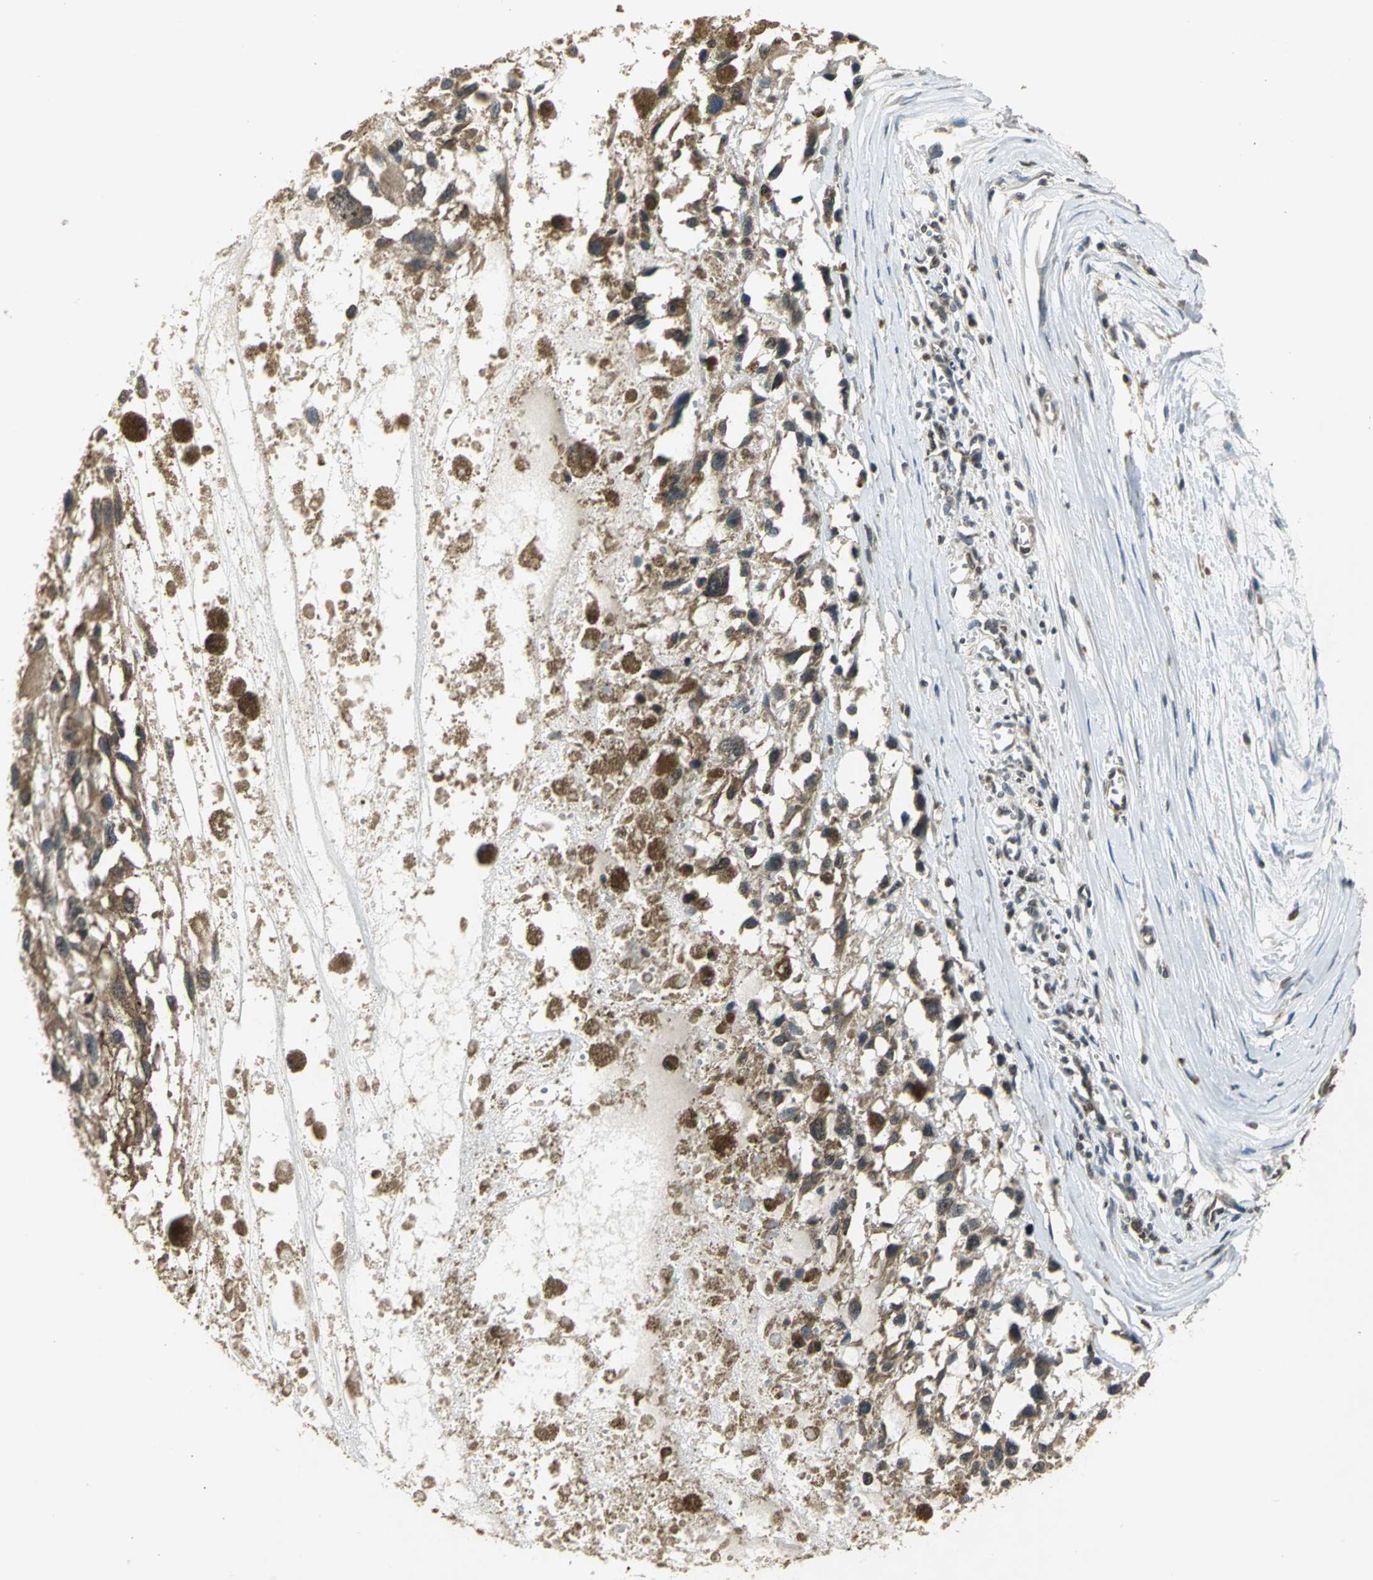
{"staining": {"intensity": "moderate", "quantity": ">75%", "location": "cytoplasmic/membranous"}, "tissue": "melanoma", "cell_type": "Tumor cells", "image_type": "cancer", "snomed": [{"axis": "morphology", "description": "Malignant melanoma, Metastatic site"}, {"axis": "topography", "description": "Lymph node"}], "caption": "A brown stain highlights moderate cytoplasmic/membranous staining of a protein in malignant melanoma (metastatic site) tumor cells.", "gene": "AHR", "patient": {"sex": "male", "age": 59}}